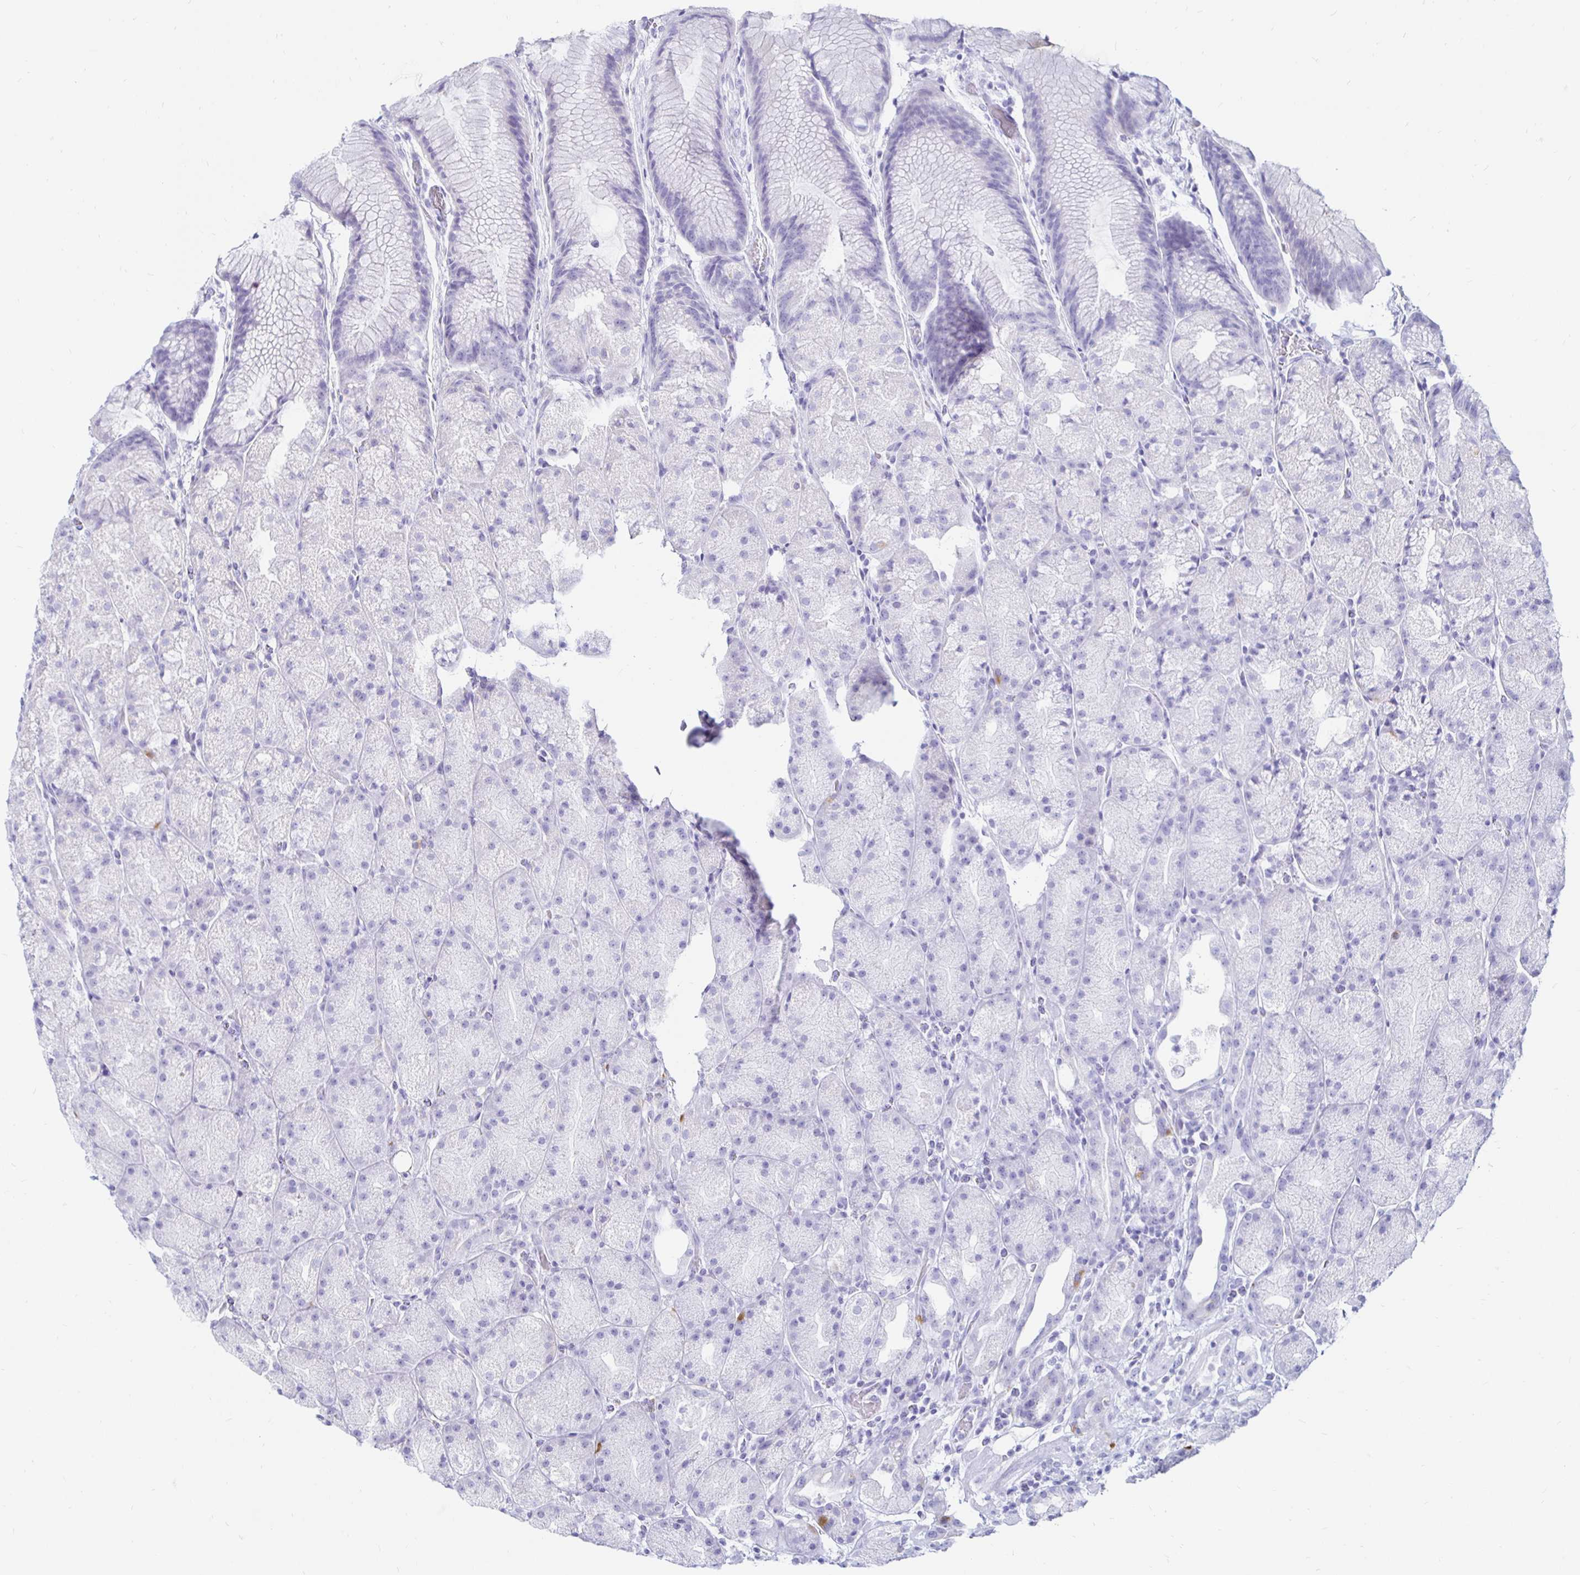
{"staining": {"intensity": "negative", "quantity": "none", "location": "none"}, "tissue": "stomach", "cell_type": "Glandular cells", "image_type": "normal", "snomed": [{"axis": "morphology", "description": "Normal tissue, NOS"}, {"axis": "topography", "description": "Stomach, upper"}, {"axis": "topography", "description": "Stomach"}], "caption": "IHC histopathology image of unremarkable stomach stained for a protein (brown), which displays no staining in glandular cells.", "gene": "TIMP1", "patient": {"sex": "male", "age": 48}}